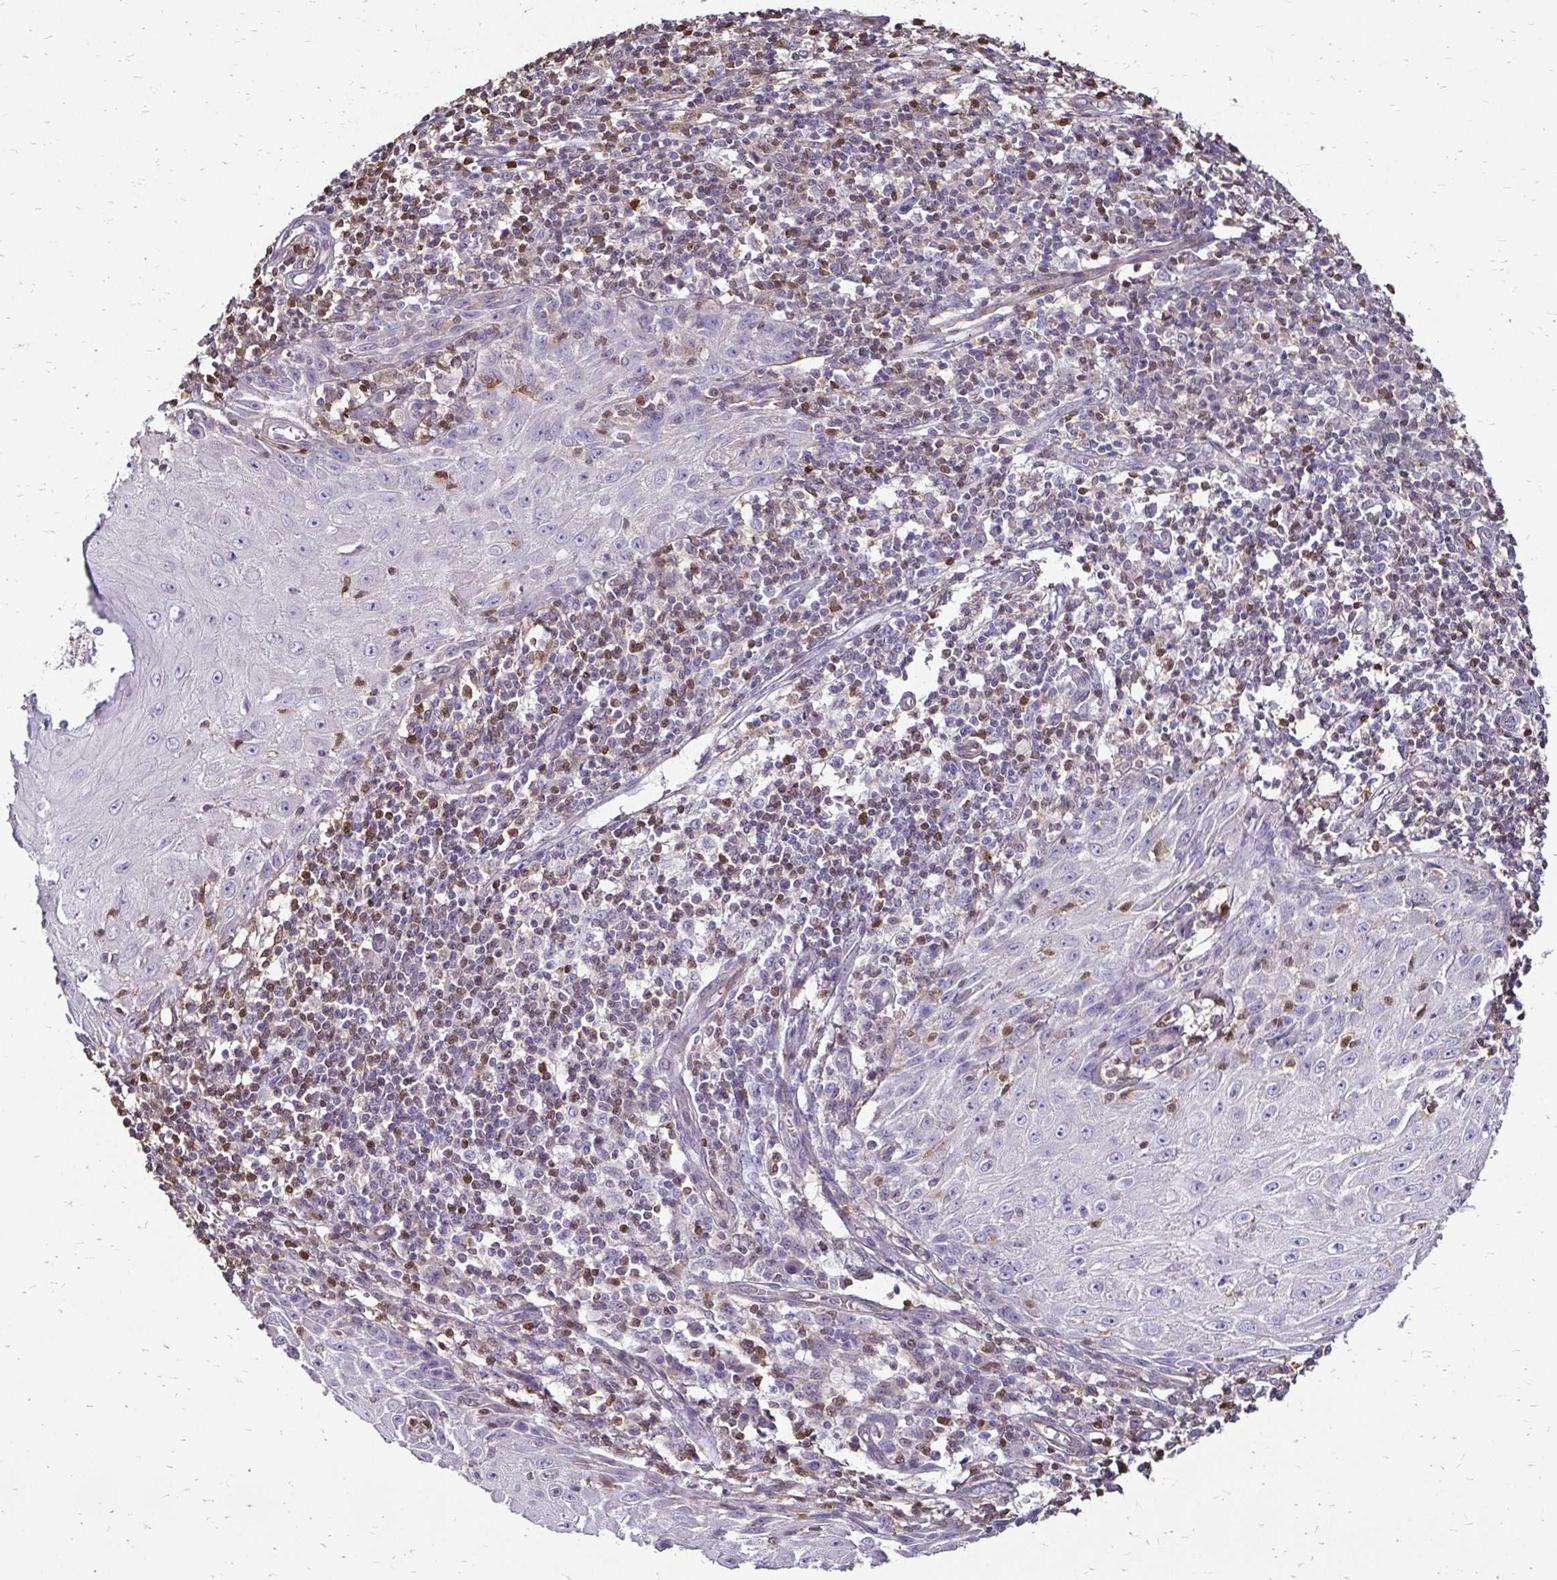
{"staining": {"intensity": "negative", "quantity": "none", "location": "none"}, "tissue": "skin cancer", "cell_type": "Tumor cells", "image_type": "cancer", "snomed": [{"axis": "morphology", "description": "Squamous cell carcinoma, NOS"}, {"axis": "topography", "description": "Skin"}], "caption": "Tumor cells are negative for protein expression in human skin cancer (squamous cell carcinoma). Nuclei are stained in blue.", "gene": "ZFP1", "patient": {"sex": "female", "age": 73}}